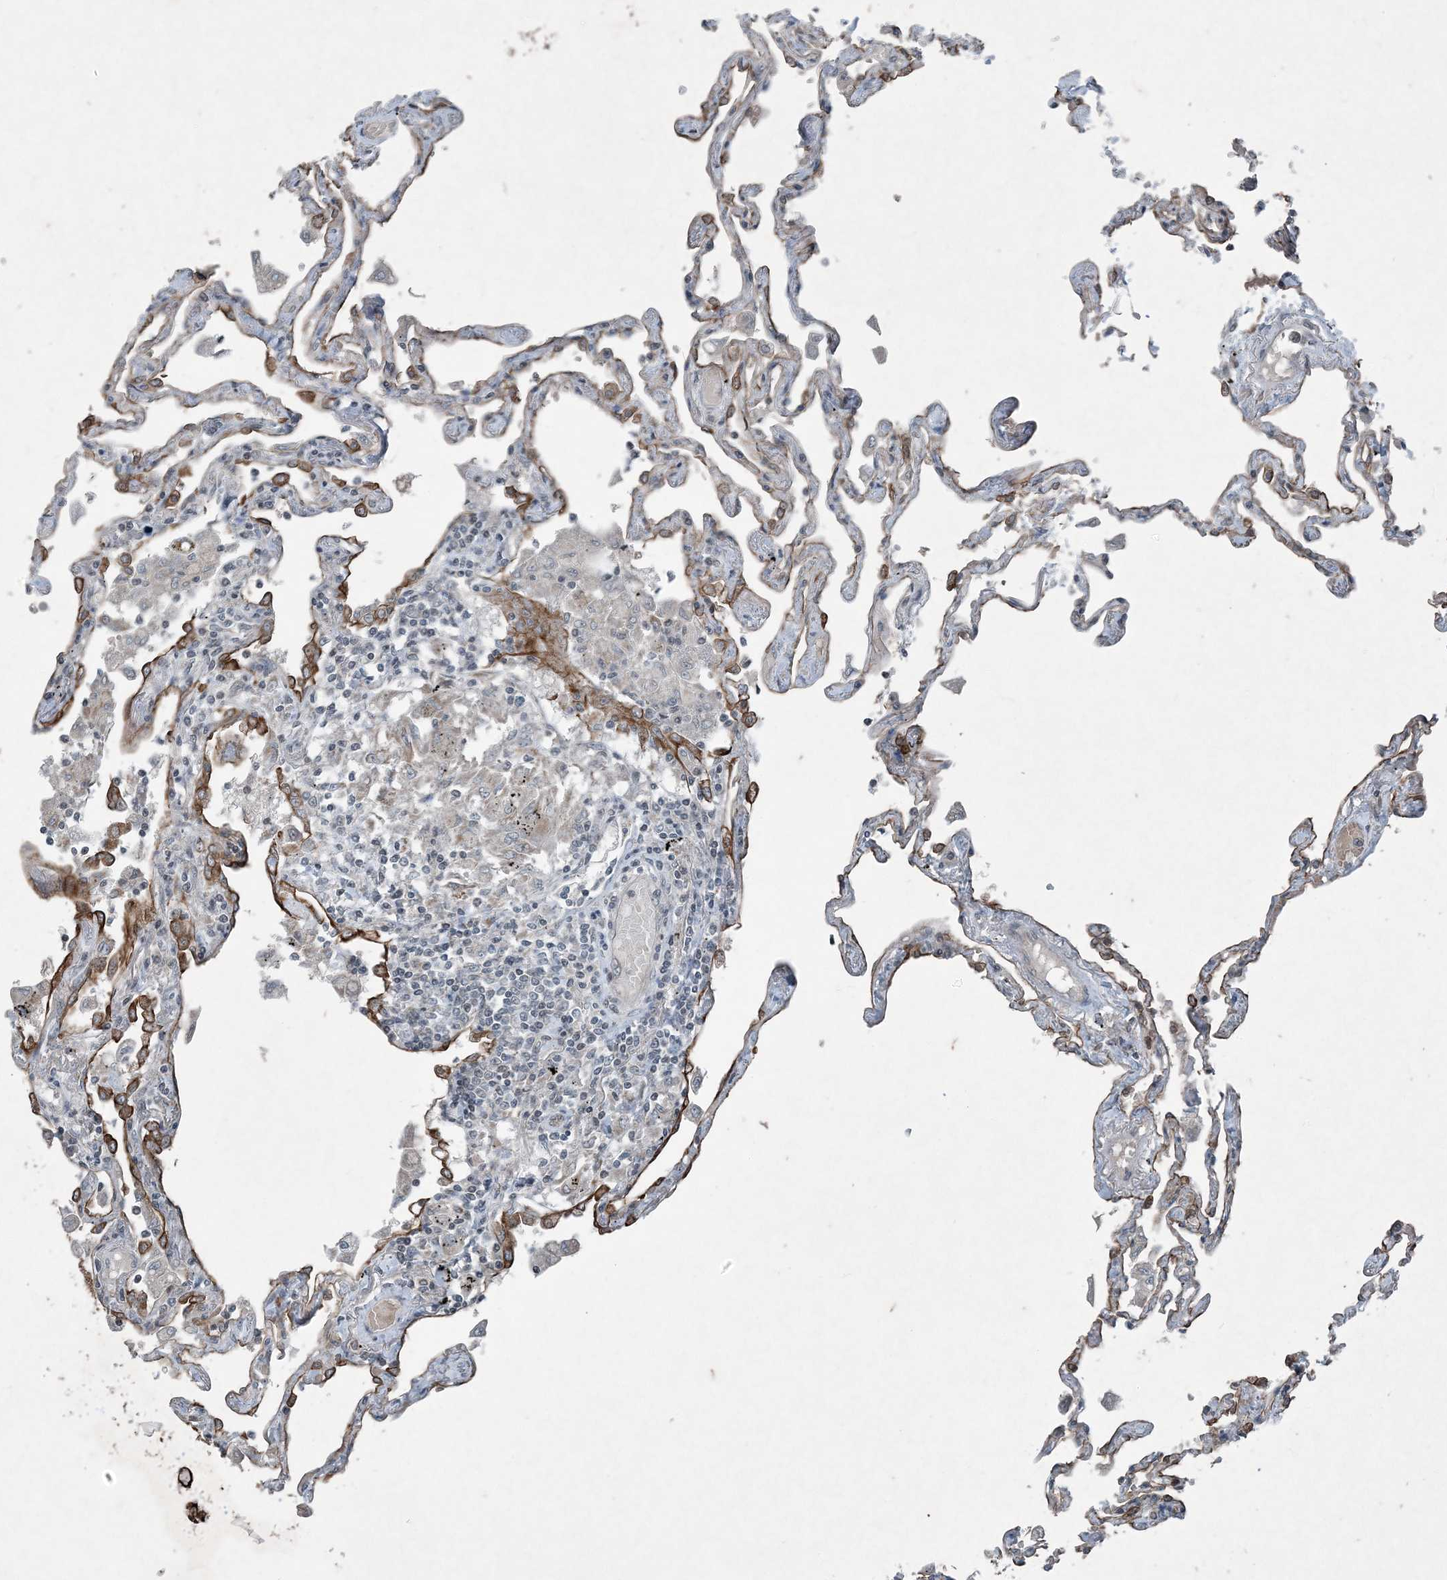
{"staining": {"intensity": "moderate", "quantity": "25%-75%", "location": "cytoplasmic/membranous"}, "tissue": "lung", "cell_type": "Alveolar cells", "image_type": "normal", "snomed": [{"axis": "morphology", "description": "Normal tissue, NOS"}, {"axis": "topography", "description": "Lung"}], "caption": "The photomicrograph shows immunohistochemical staining of unremarkable lung. There is moderate cytoplasmic/membranous positivity is identified in approximately 25%-75% of alveolar cells. Nuclei are stained in blue.", "gene": "PC", "patient": {"sex": "female", "age": 67}}